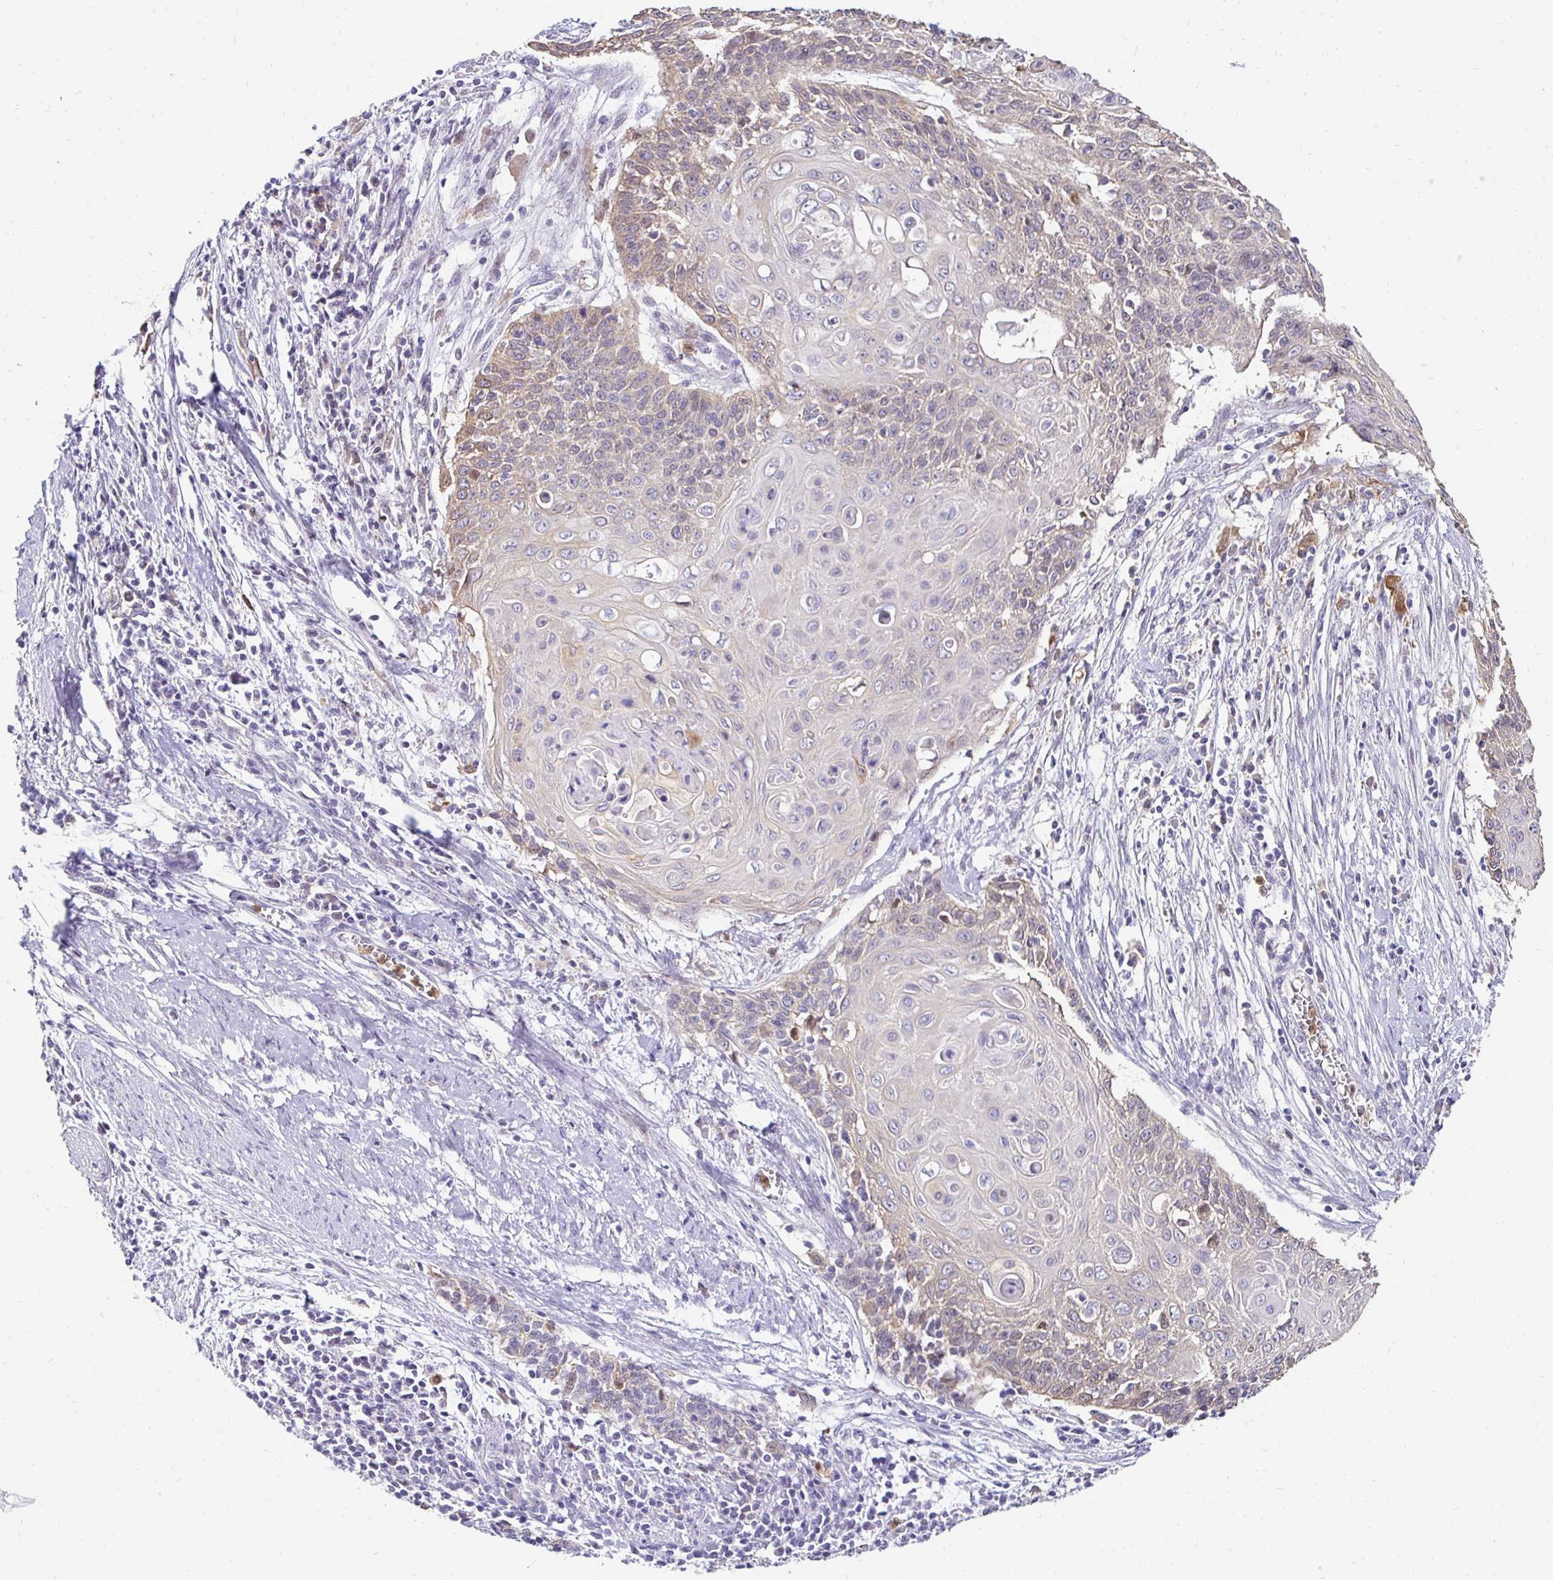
{"staining": {"intensity": "weak", "quantity": "<25%", "location": "cytoplasmic/membranous"}, "tissue": "cervical cancer", "cell_type": "Tumor cells", "image_type": "cancer", "snomed": [{"axis": "morphology", "description": "Squamous cell carcinoma, NOS"}, {"axis": "topography", "description": "Cervix"}], "caption": "Tumor cells are negative for protein expression in human squamous cell carcinoma (cervical). (DAB (3,3'-diaminobenzidine) immunohistochemistry (IHC) with hematoxylin counter stain).", "gene": "PADI2", "patient": {"sex": "female", "age": 39}}